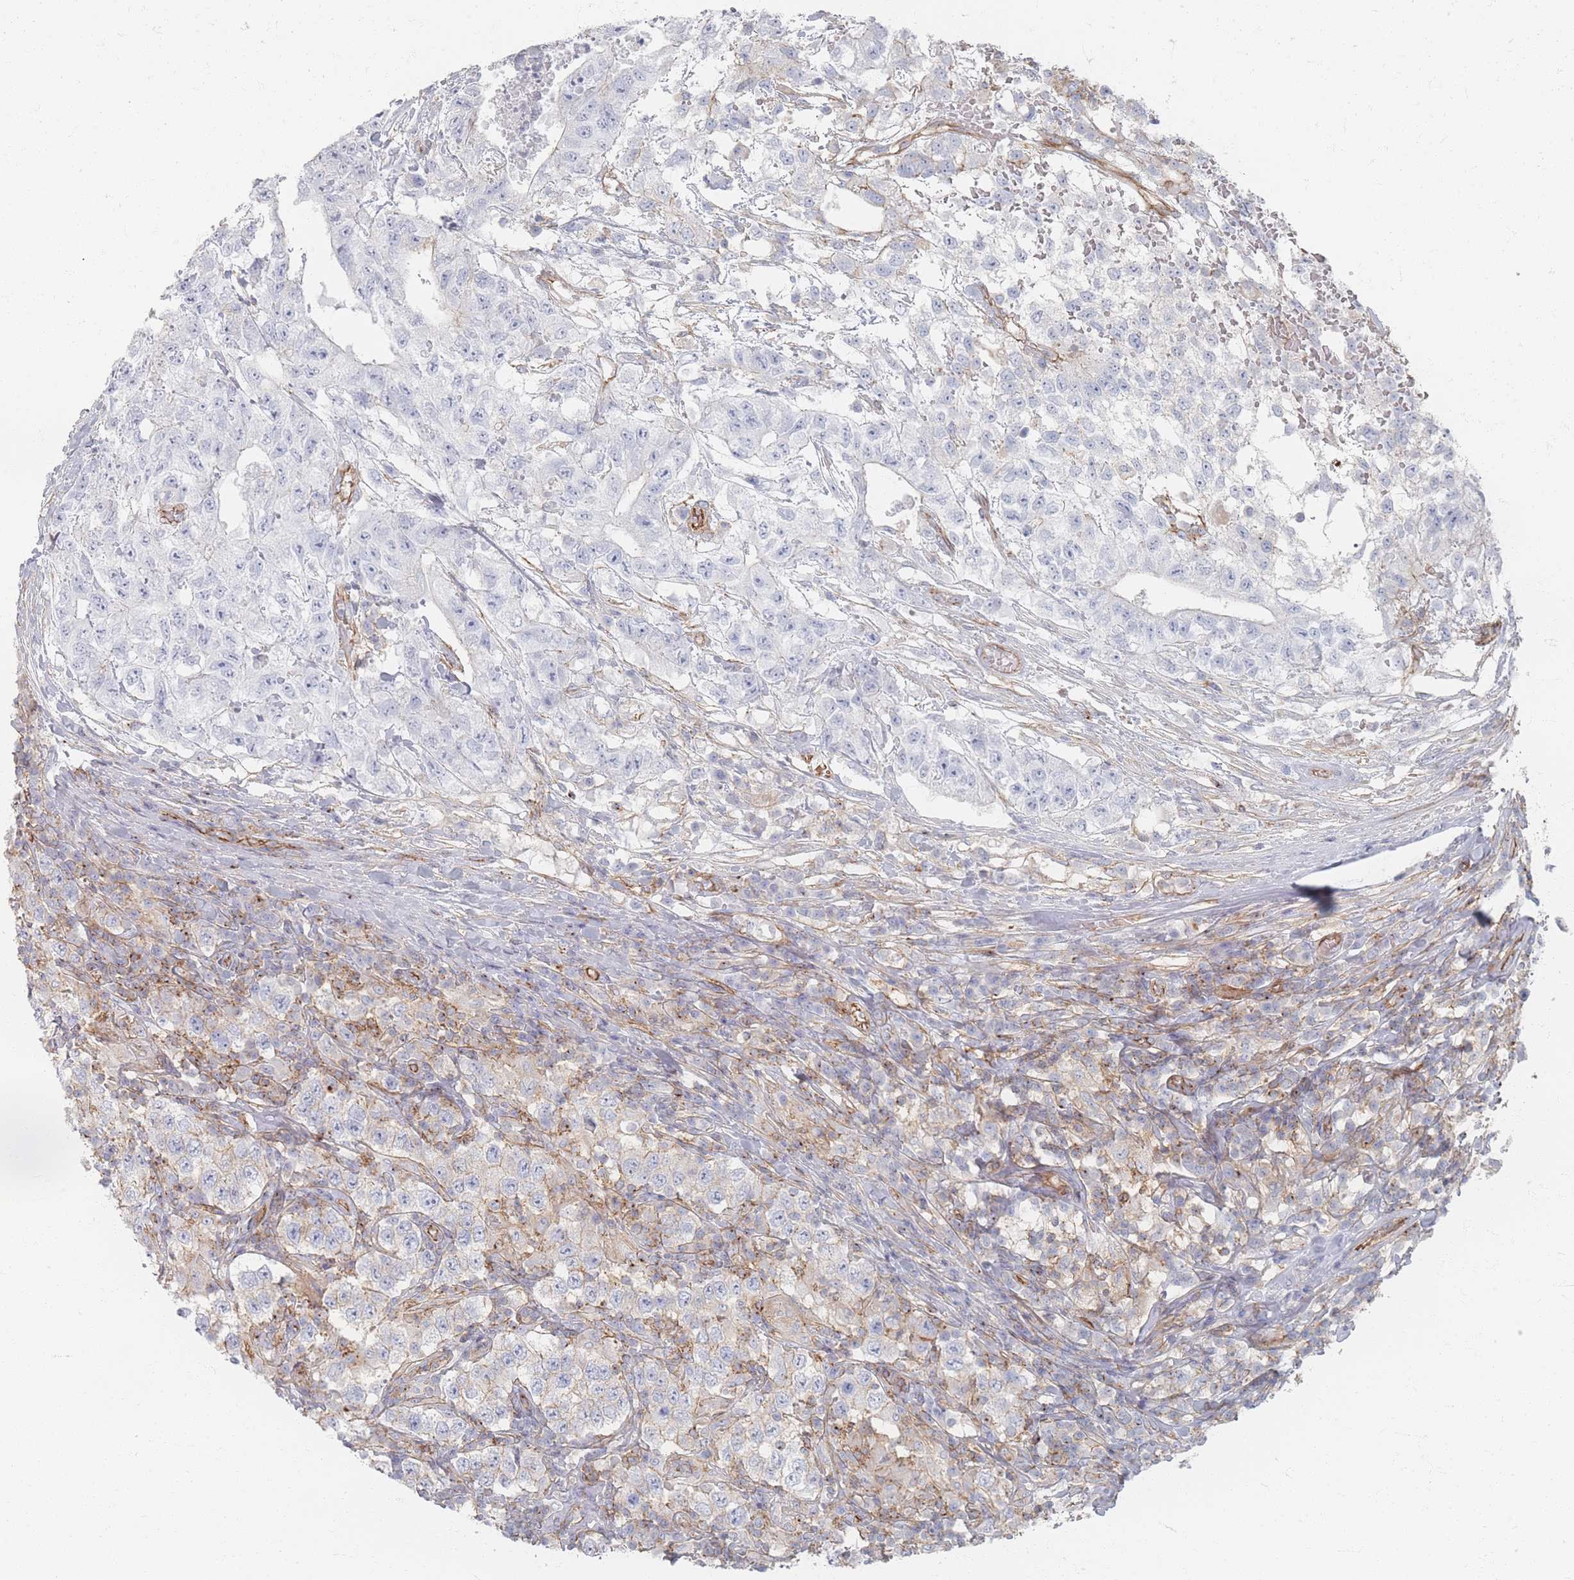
{"staining": {"intensity": "negative", "quantity": "none", "location": "none"}, "tissue": "testis cancer", "cell_type": "Tumor cells", "image_type": "cancer", "snomed": [{"axis": "morphology", "description": "Seminoma, NOS"}, {"axis": "morphology", "description": "Carcinoma, Embryonal, NOS"}, {"axis": "topography", "description": "Testis"}], "caption": "Immunohistochemistry (IHC) of human testis cancer (seminoma) exhibits no positivity in tumor cells.", "gene": "GNB1", "patient": {"sex": "male", "age": 41}}